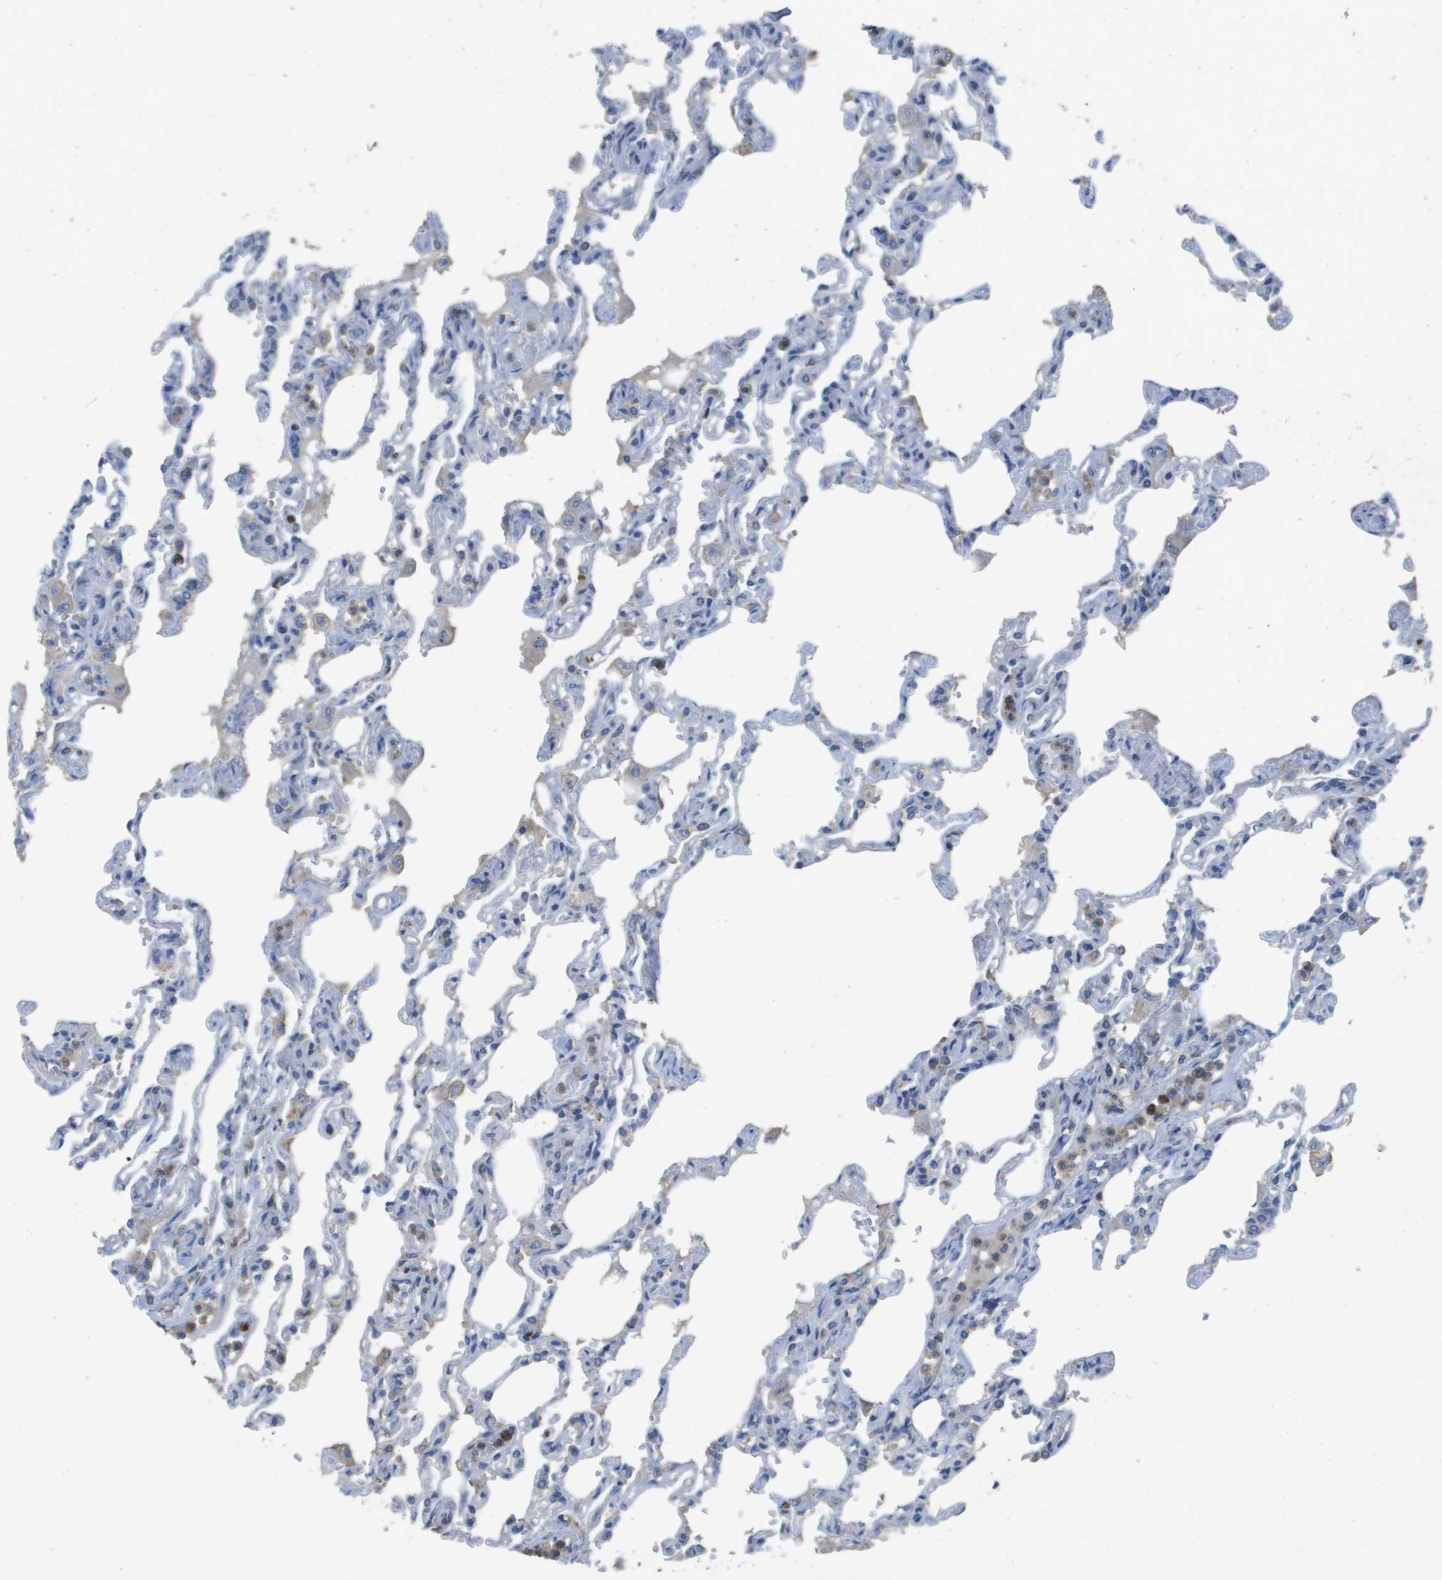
{"staining": {"intensity": "negative", "quantity": "none", "location": "none"}, "tissue": "lung", "cell_type": "Alveolar cells", "image_type": "normal", "snomed": [{"axis": "morphology", "description": "Normal tissue, NOS"}, {"axis": "topography", "description": "Lung"}], "caption": "Immunohistochemistry photomicrograph of normal lung: human lung stained with DAB (3,3'-diaminobenzidine) exhibits no significant protein positivity in alveolar cells.", "gene": "CLCA4", "patient": {"sex": "male", "age": 21}}